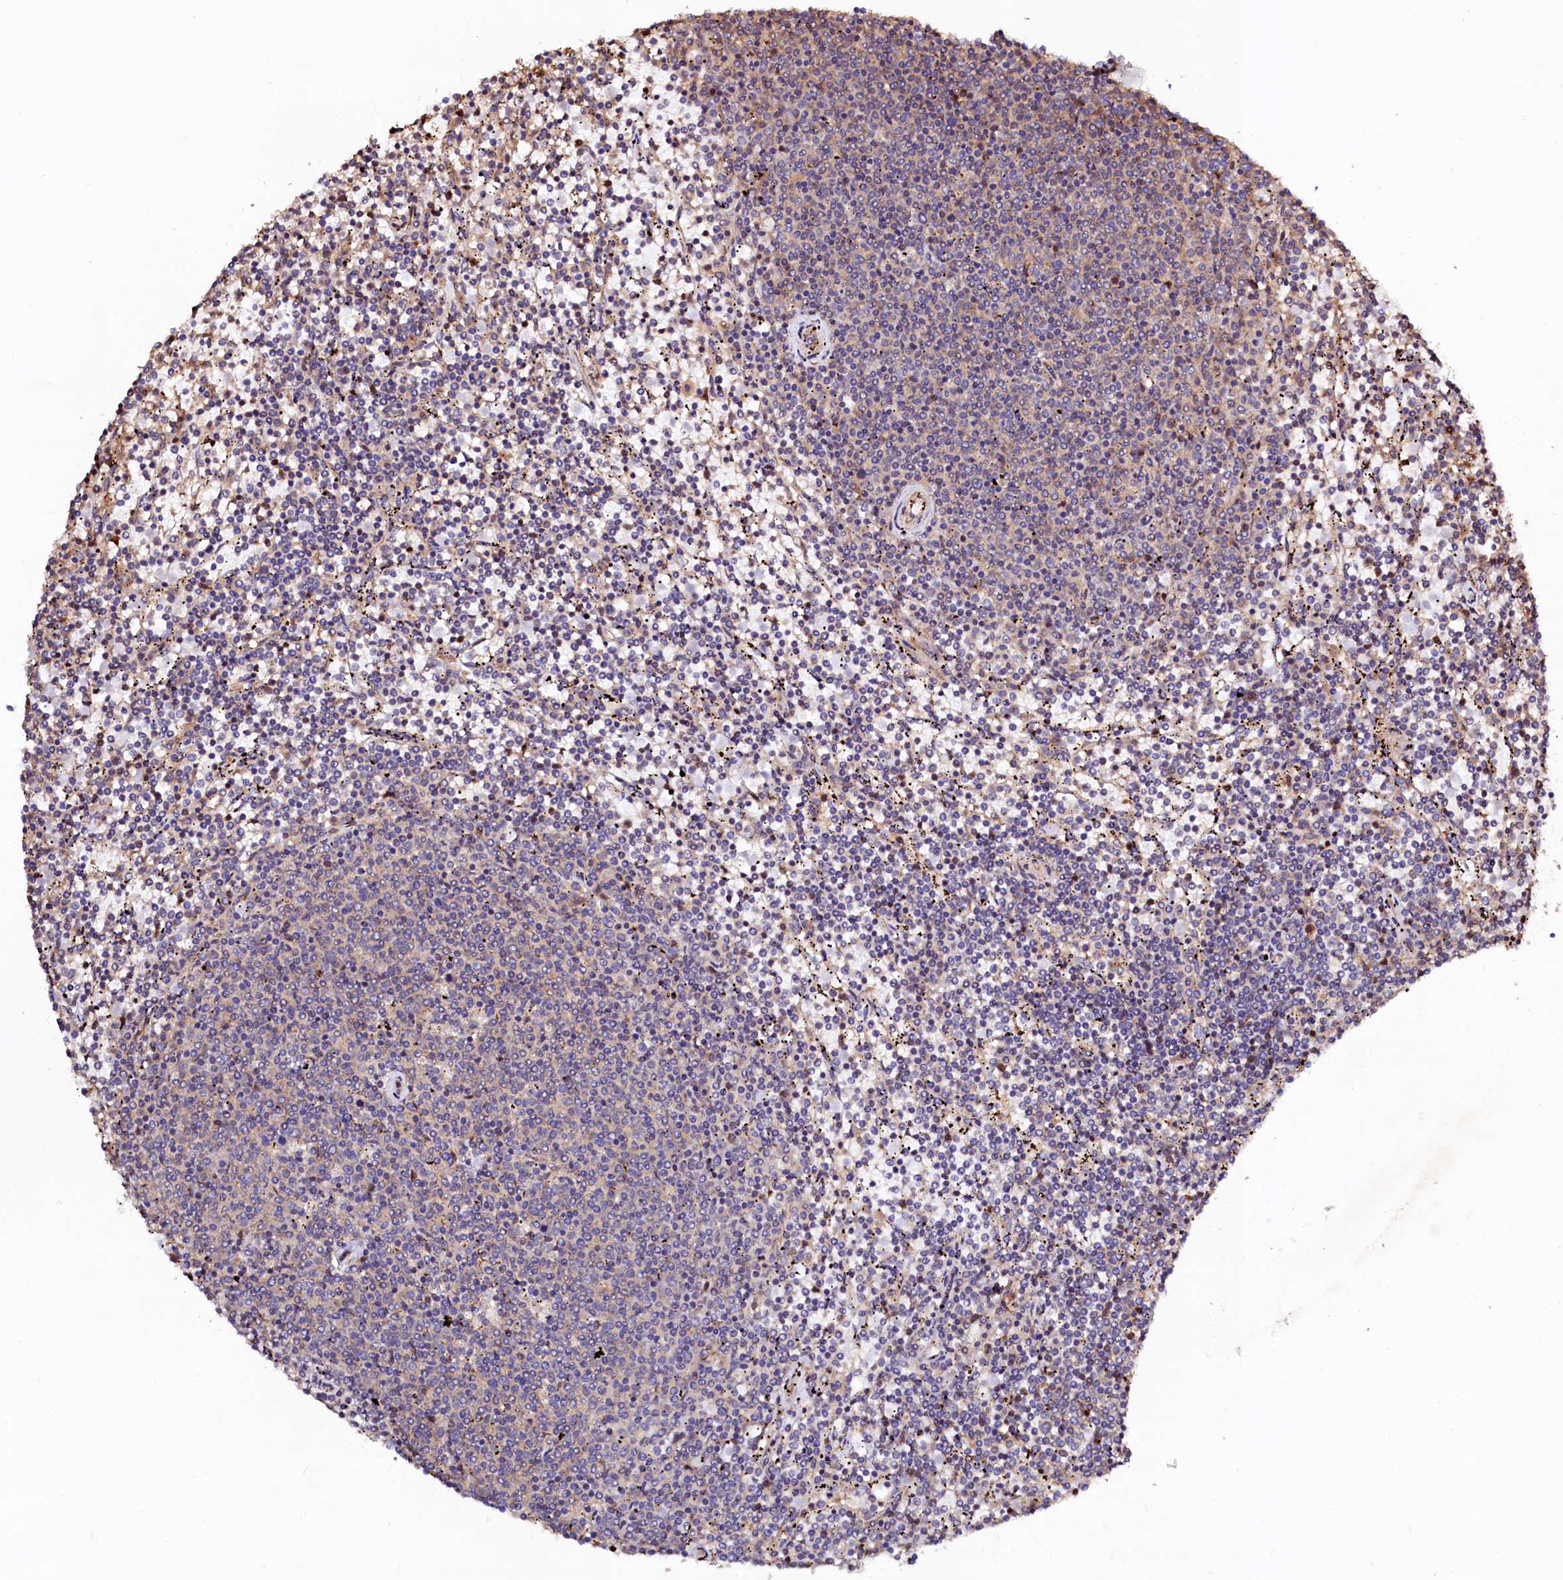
{"staining": {"intensity": "weak", "quantity": "<25%", "location": "cytoplasmic/membranous"}, "tissue": "lymphoma", "cell_type": "Tumor cells", "image_type": "cancer", "snomed": [{"axis": "morphology", "description": "Malignant lymphoma, non-Hodgkin's type, Low grade"}, {"axis": "topography", "description": "Spleen"}], "caption": "A photomicrograph of lymphoma stained for a protein reveals no brown staining in tumor cells.", "gene": "KLHDC4", "patient": {"sex": "female", "age": 50}}